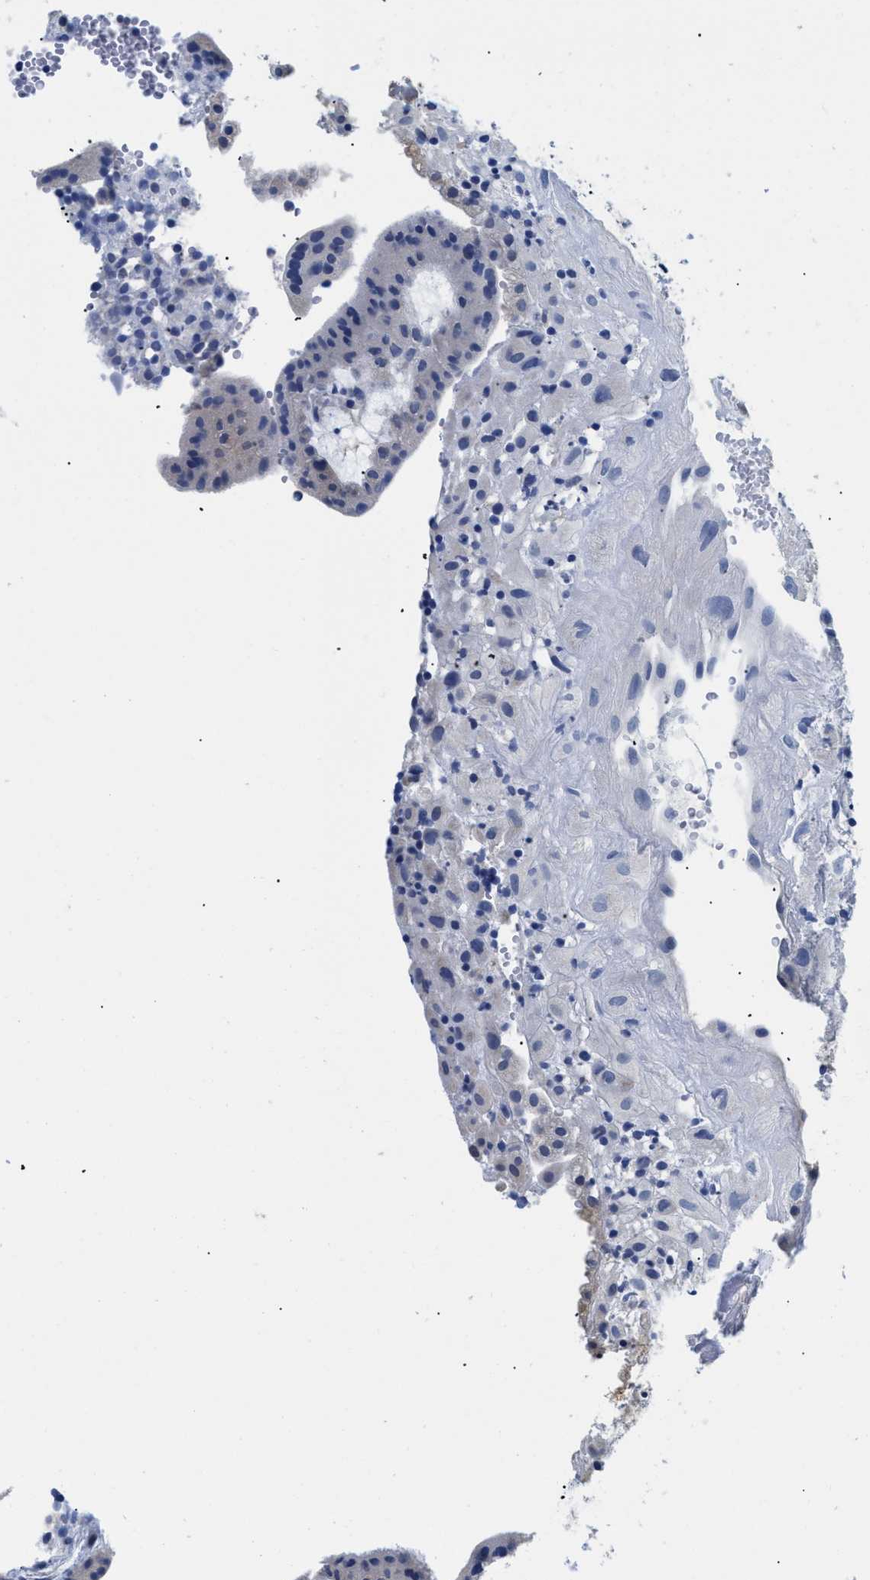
{"staining": {"intensity": "negative", "quantity": "none", "location": "none"}, "tissue": "placenta", "cell_type": "Decidual cells", "image_type": "normal", "snomed": [{"axis": "morphology", "description": "Normal tissue, NOS"}, {"axis": "topography", "description": "Placenta"}], "caption": "The photomicrograph reveals no significant staining in decidual cells of placenta. The staining was performed using DAB (3,3'-diaminobenzidine) to visualize the protein expression in brown, while the nuclei were stained in blue with hematoxylin (Magnification: 20x).", "gene": "APOBEC2", "patient": {"sex": "female", "age": 18}}